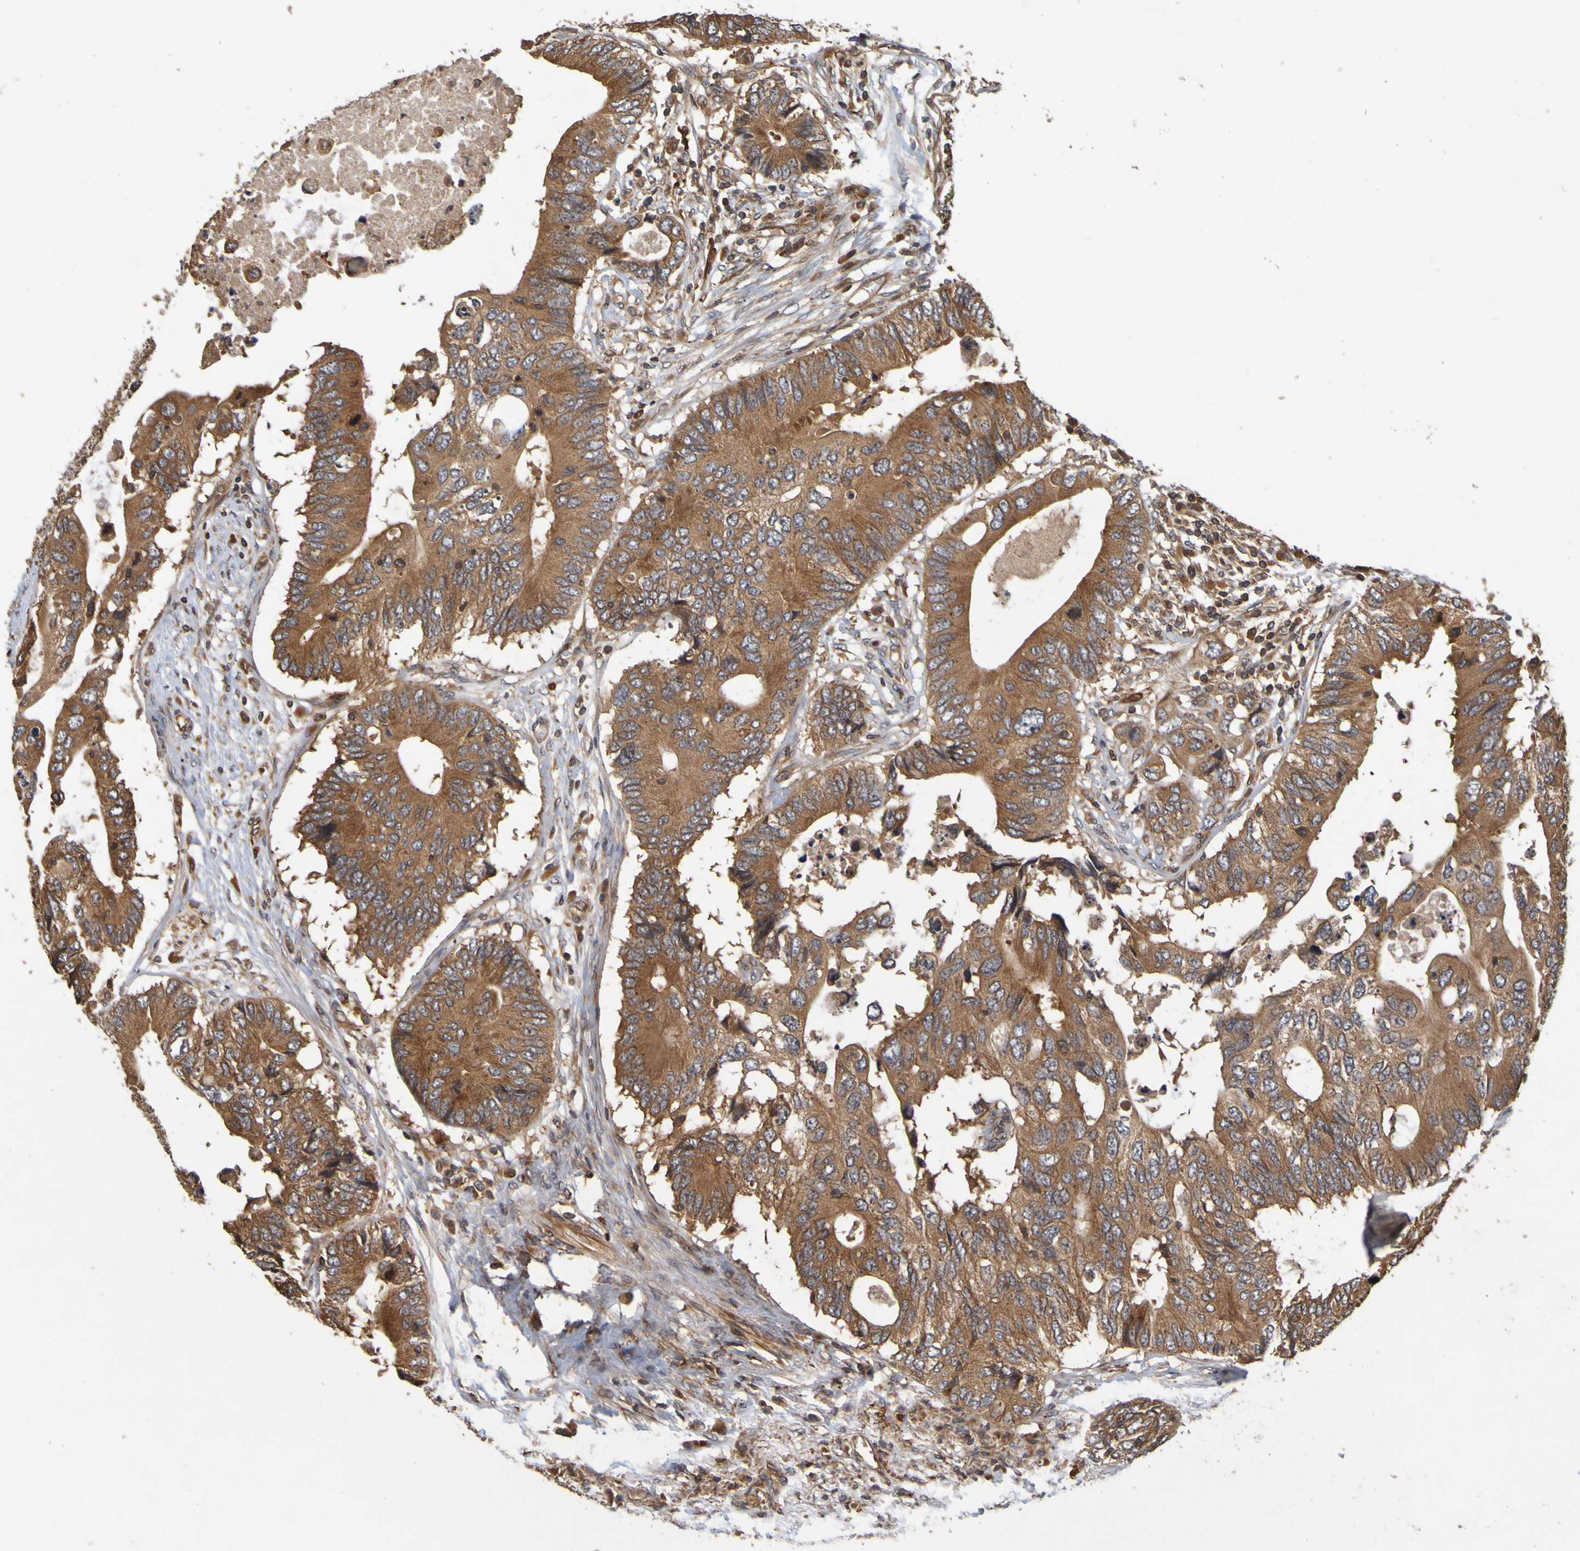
{"staining": {"intensity": "strong", "quantity": ">75%", "location": "cytoplasmic/membranous"}, "tissue": "colorectal cancer", "cell_type": "Tumor cells", "image_type": "cancer", "snomed": [{"axis": "morphology", "description": "Adenocarcinoma, NOS"}, {"axis": "topography", "description": "Colon"}], "caption": "IHC image of neoplastic tissue: human colorectal adenocarcinoma stained using immunohistochemistry exhibits high levels of strong protein expression localized specifically in the cytoplasmic/membranous of tumor cells, appearing as a cytoplasmic/membranous brown color.", "gene": "OCRL", "patient": {"sex": "male", "age": 71}}